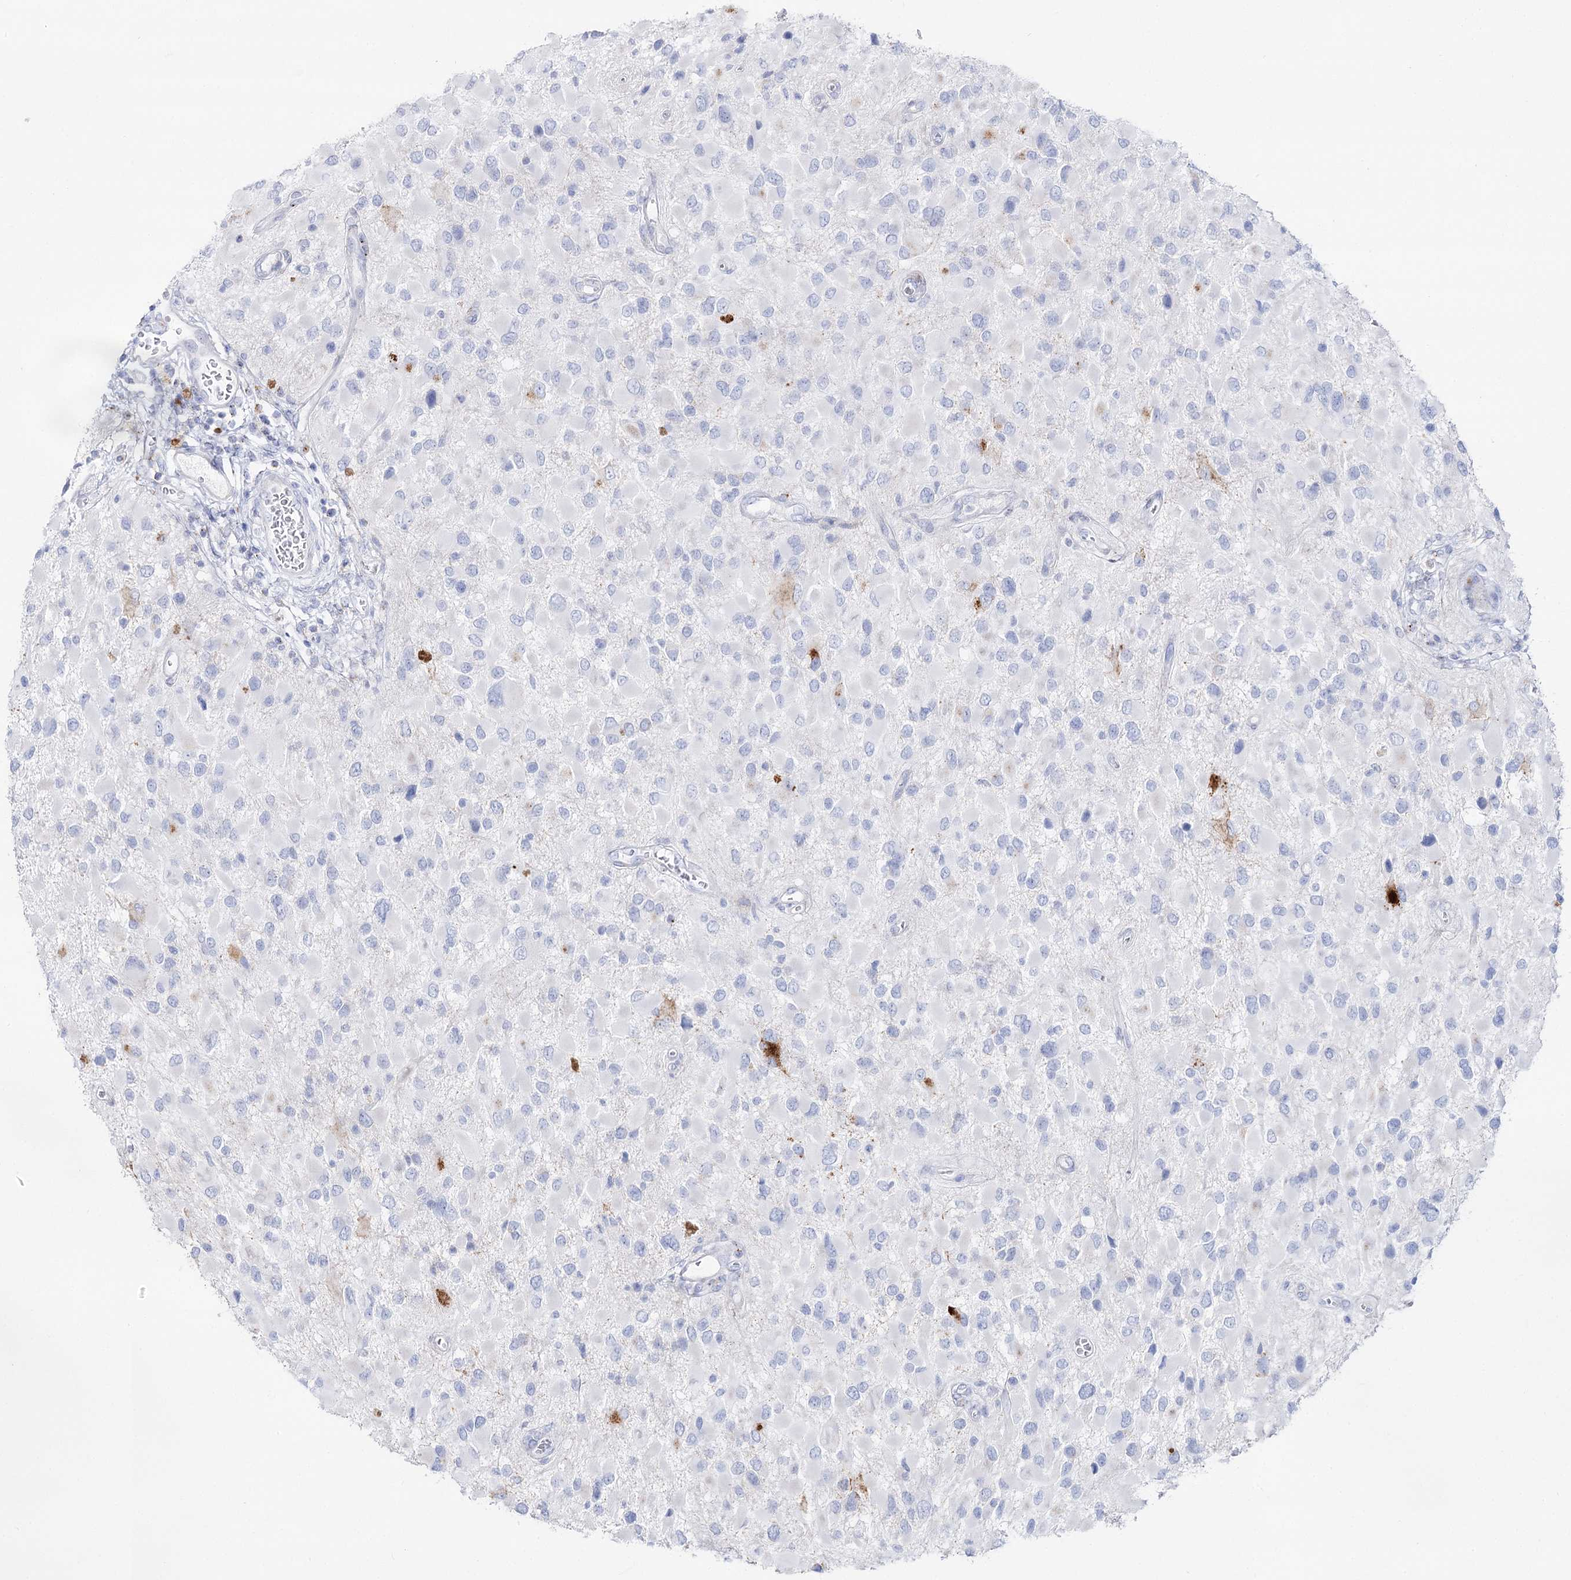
{"staining": {"intensity": "negative", "quantity": "none", "location": "none"}, "tissue": "glioma", "cell_type": "Tumor cells", "image_type": "cancer", "snomed": [{"axis": "morphology", "description": "Glioma, malignant, High grade"}, {"axis": "topography", "description": "Brain"}], "caption": "Malignant glioma (high-grade) stained for a protein using IHC displays no expression tumor cells.", "gene": "SLC3A1", "patient": {"sex": "male", "age": 53}}